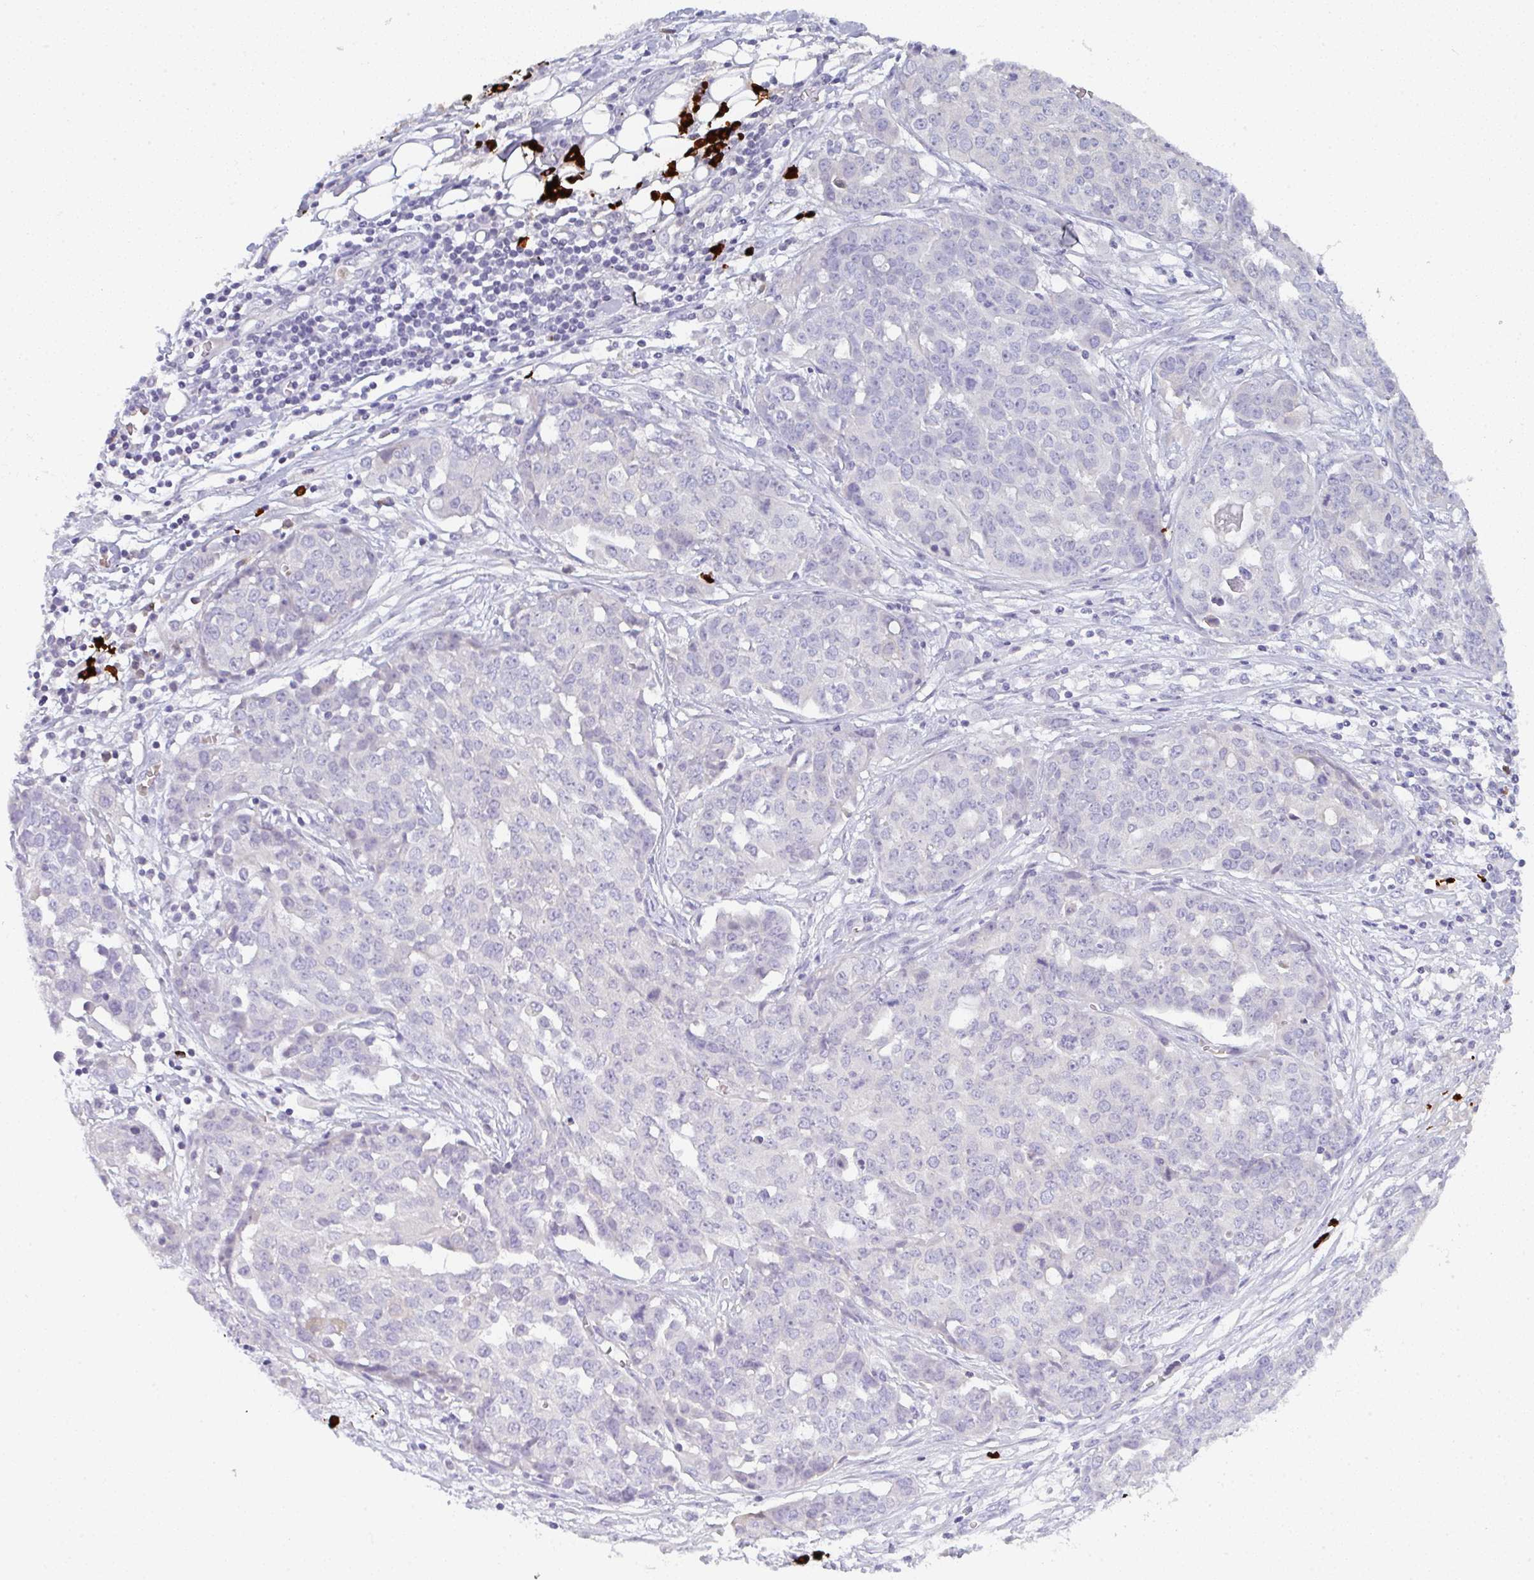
{"staining": {"intensity": "negative", "quantity": "none", "location": "none"}, "tissue": "ovarian cancer", "cell_type": "Tumor cells", "image_type": "cancer", "snomed": [{"axis": "morphology", "description": "Cystadenocarcinoma, serous, NOS"}, {"axis": "topography", "description": "Soft tissue"}, {"axis": "topography", "description": "Ovary"}], "caption": "Serous cystadenocarcinoma (ovarian) was stained to show a protein in brown. There is no significant positivity in tumor cells.", "gene": "CACNA1S", "patient": {"sex": "female", "age": 57}}